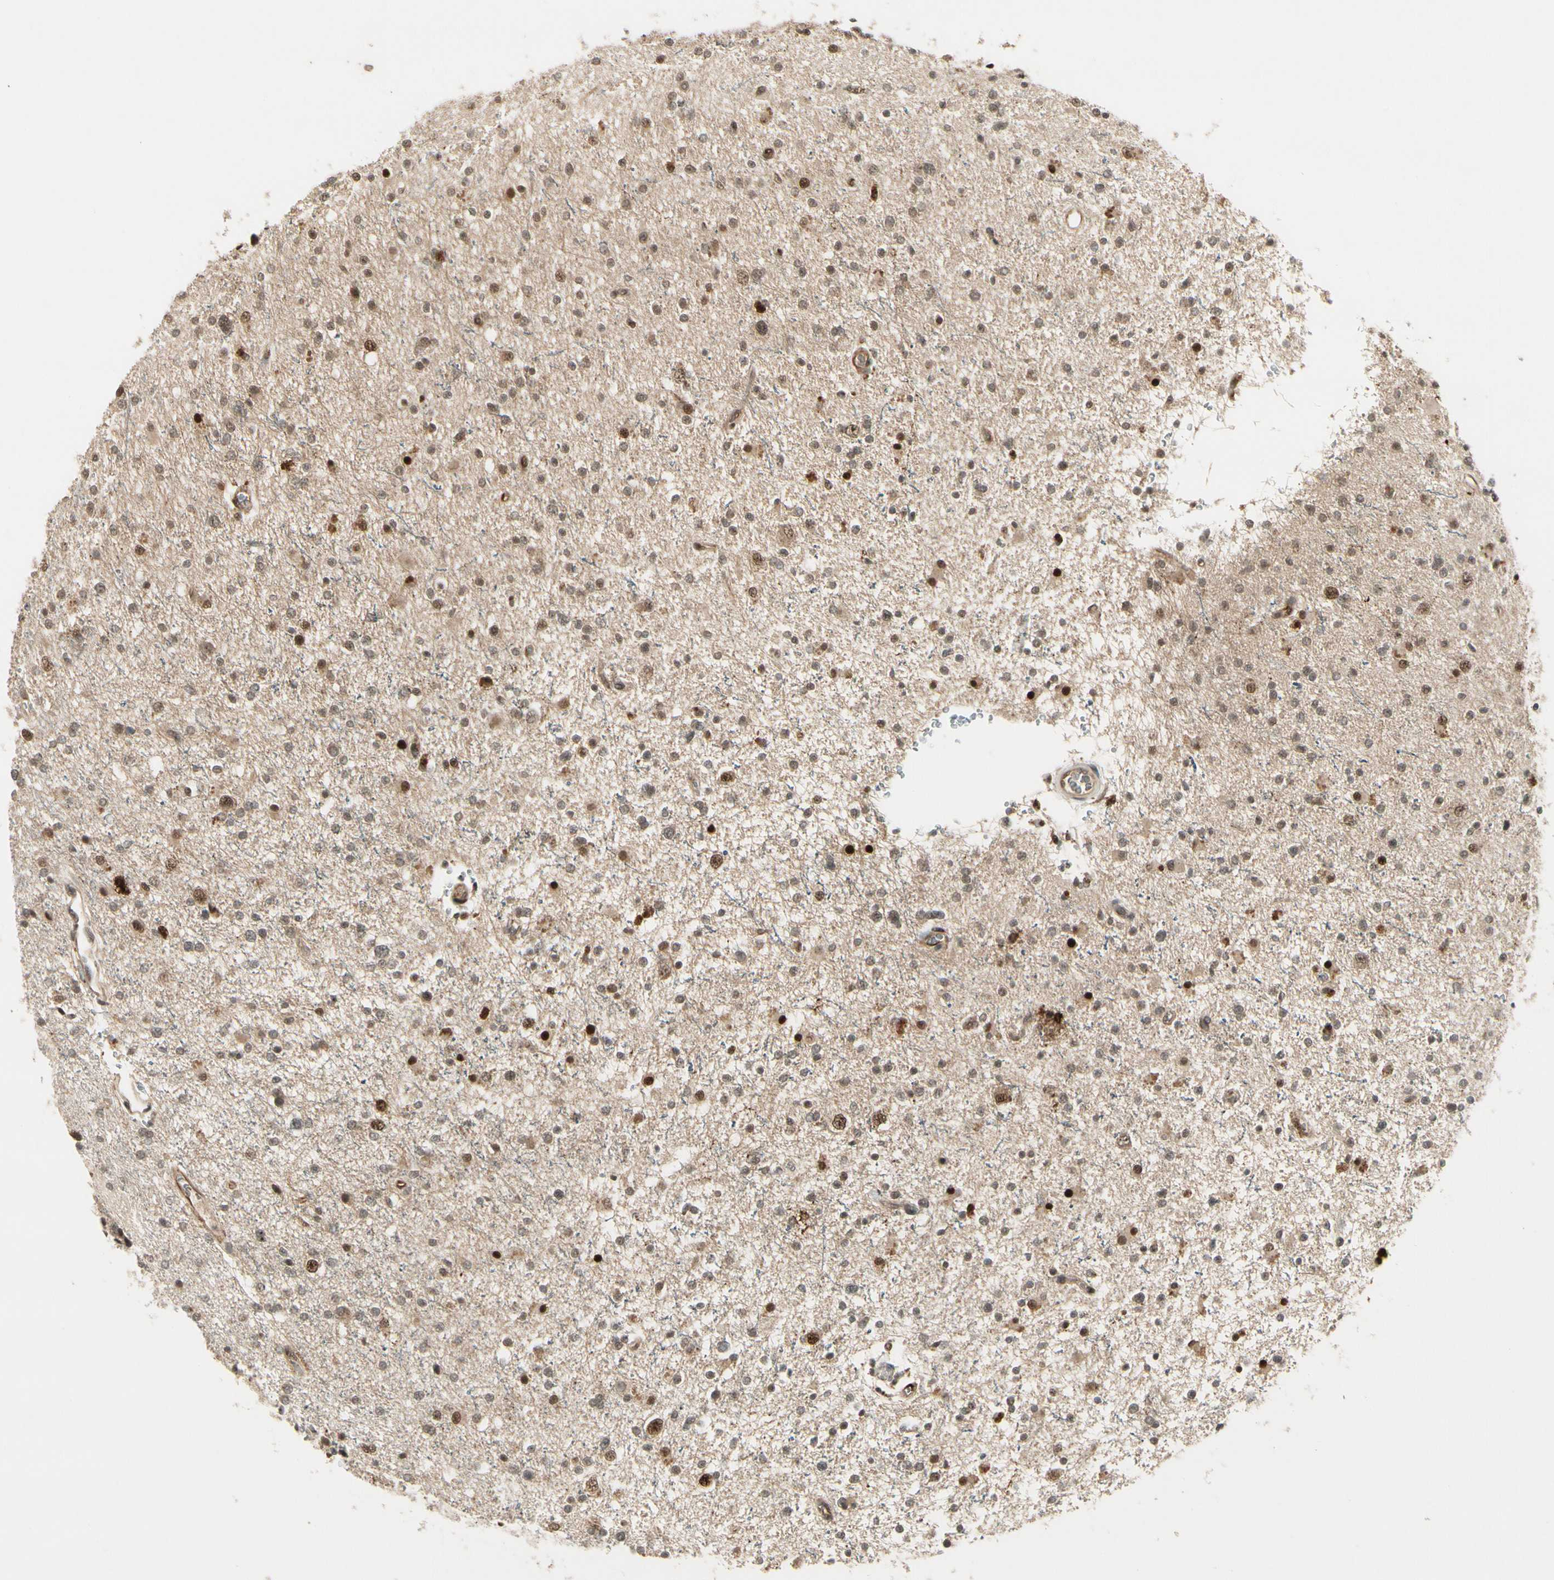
{"staining": {"intensity": "moderate", "quantity": "25%-75%", "location": "nuclear"}, "tissue": "glioma", "cell_type": "Tumor cells", "image_type": "cancer", "snomed": [{"axis": "morphology", "description": "Glioma, malignant, High grade"}, {"axis": "topography", "description": "Brain"}], "caption": "Immunohistochemistry image of neoplastic tissue: glioma stained using IHC demonstrates medium levels of moderate protein expression localized specifically in the nuclear of tumor cells, appearing as a nuclear brown color.", "gene": "CDK11A", "patient": {"sex": "male", "age": 33}}